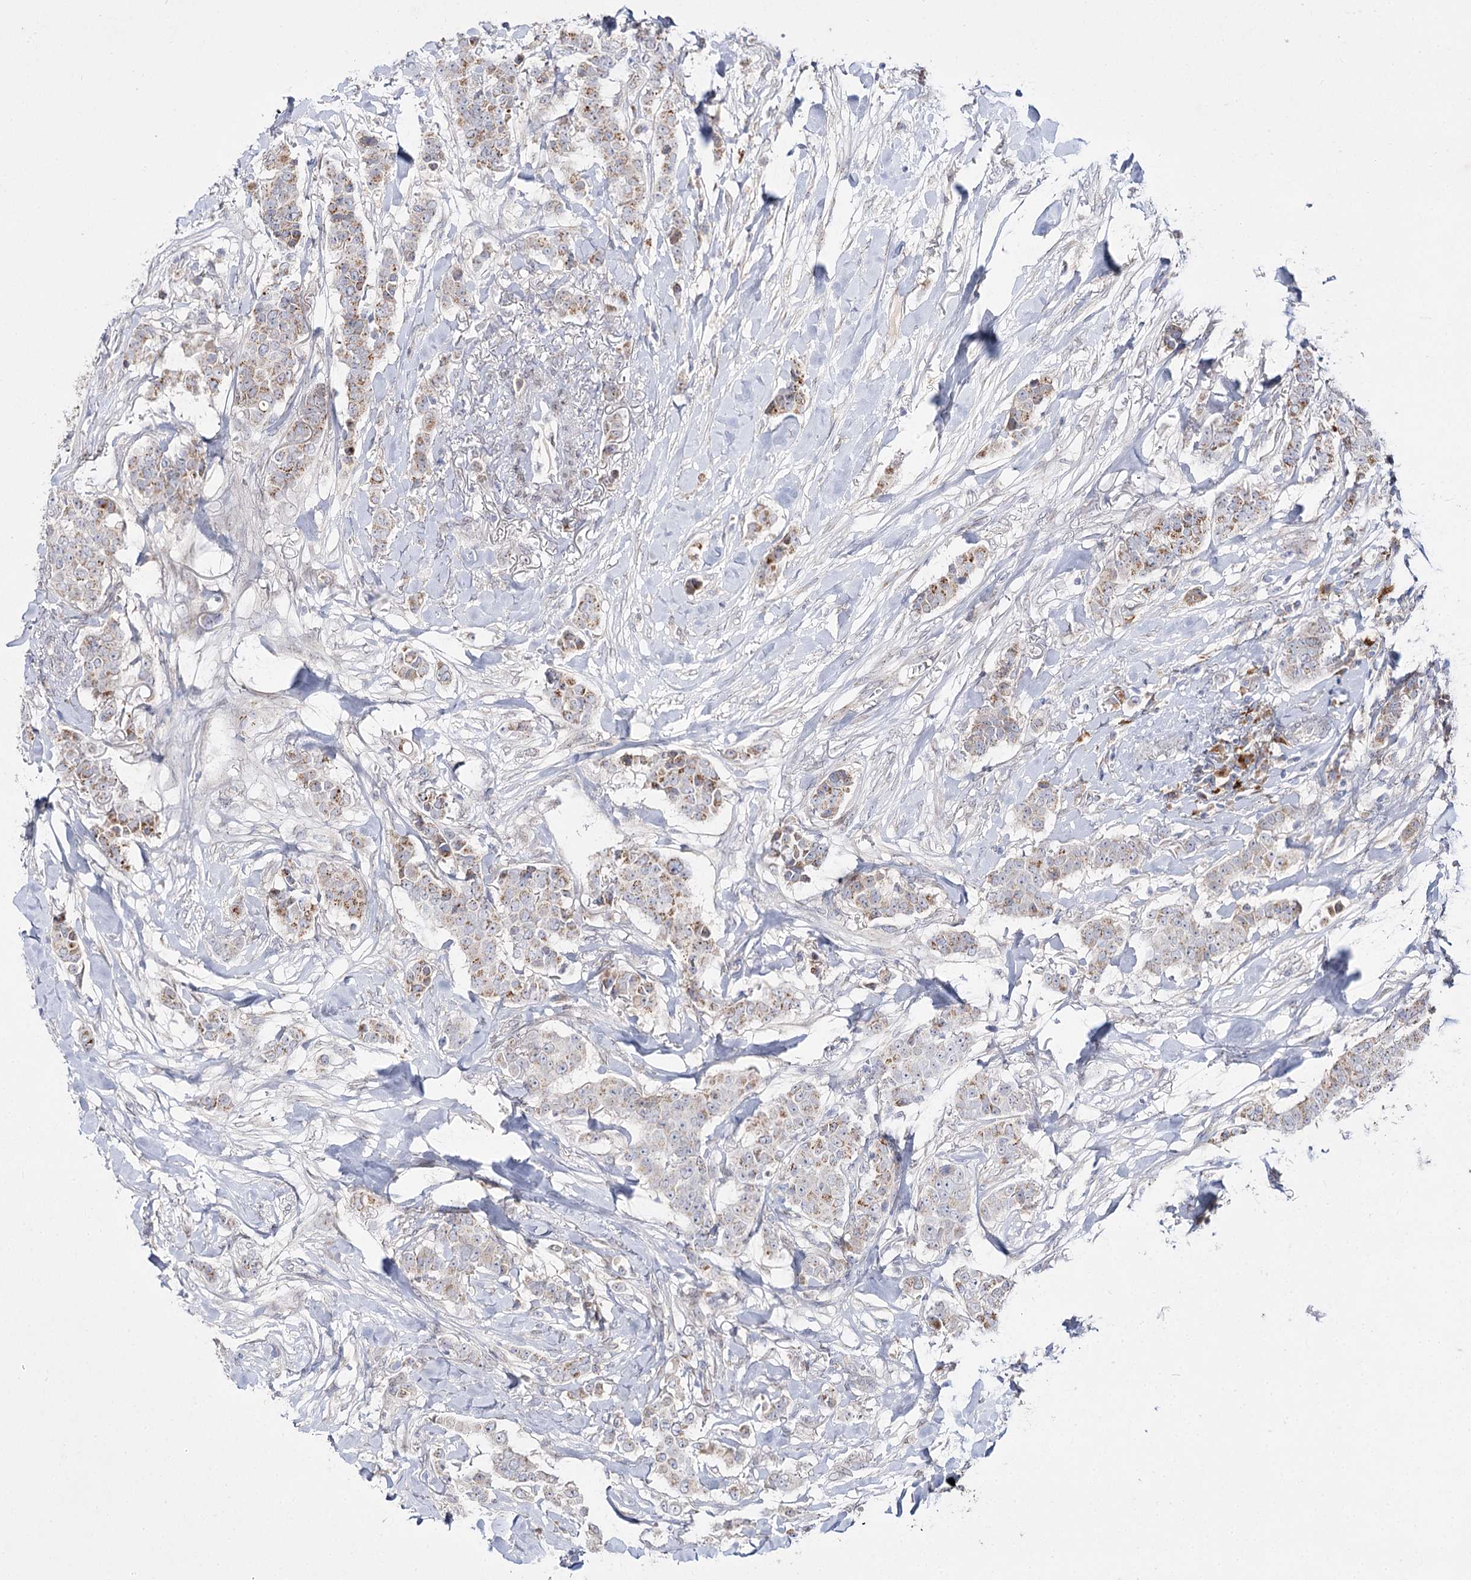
{"staining": {"intensity": "weak", "quantity": "25%-75%", "location": "cytoplasmic/membranous"}, "tissue": "breast cancer", "cell_type": "Tumor cells", "image_type": "cancer", "snomed": [{"axis": "morphology", "description": "Duct carcinoma"}, {"axis": "topography", "description": "Breast"}], "caption": "Breast cancer (infiltrating ductal carcinoma) tissue shows weak cytoplasmic/membranous expression in approximately 25%-75% of tumor cells", "gene": "C11orf80", "patient": {"sex": "female", "age": 40}}